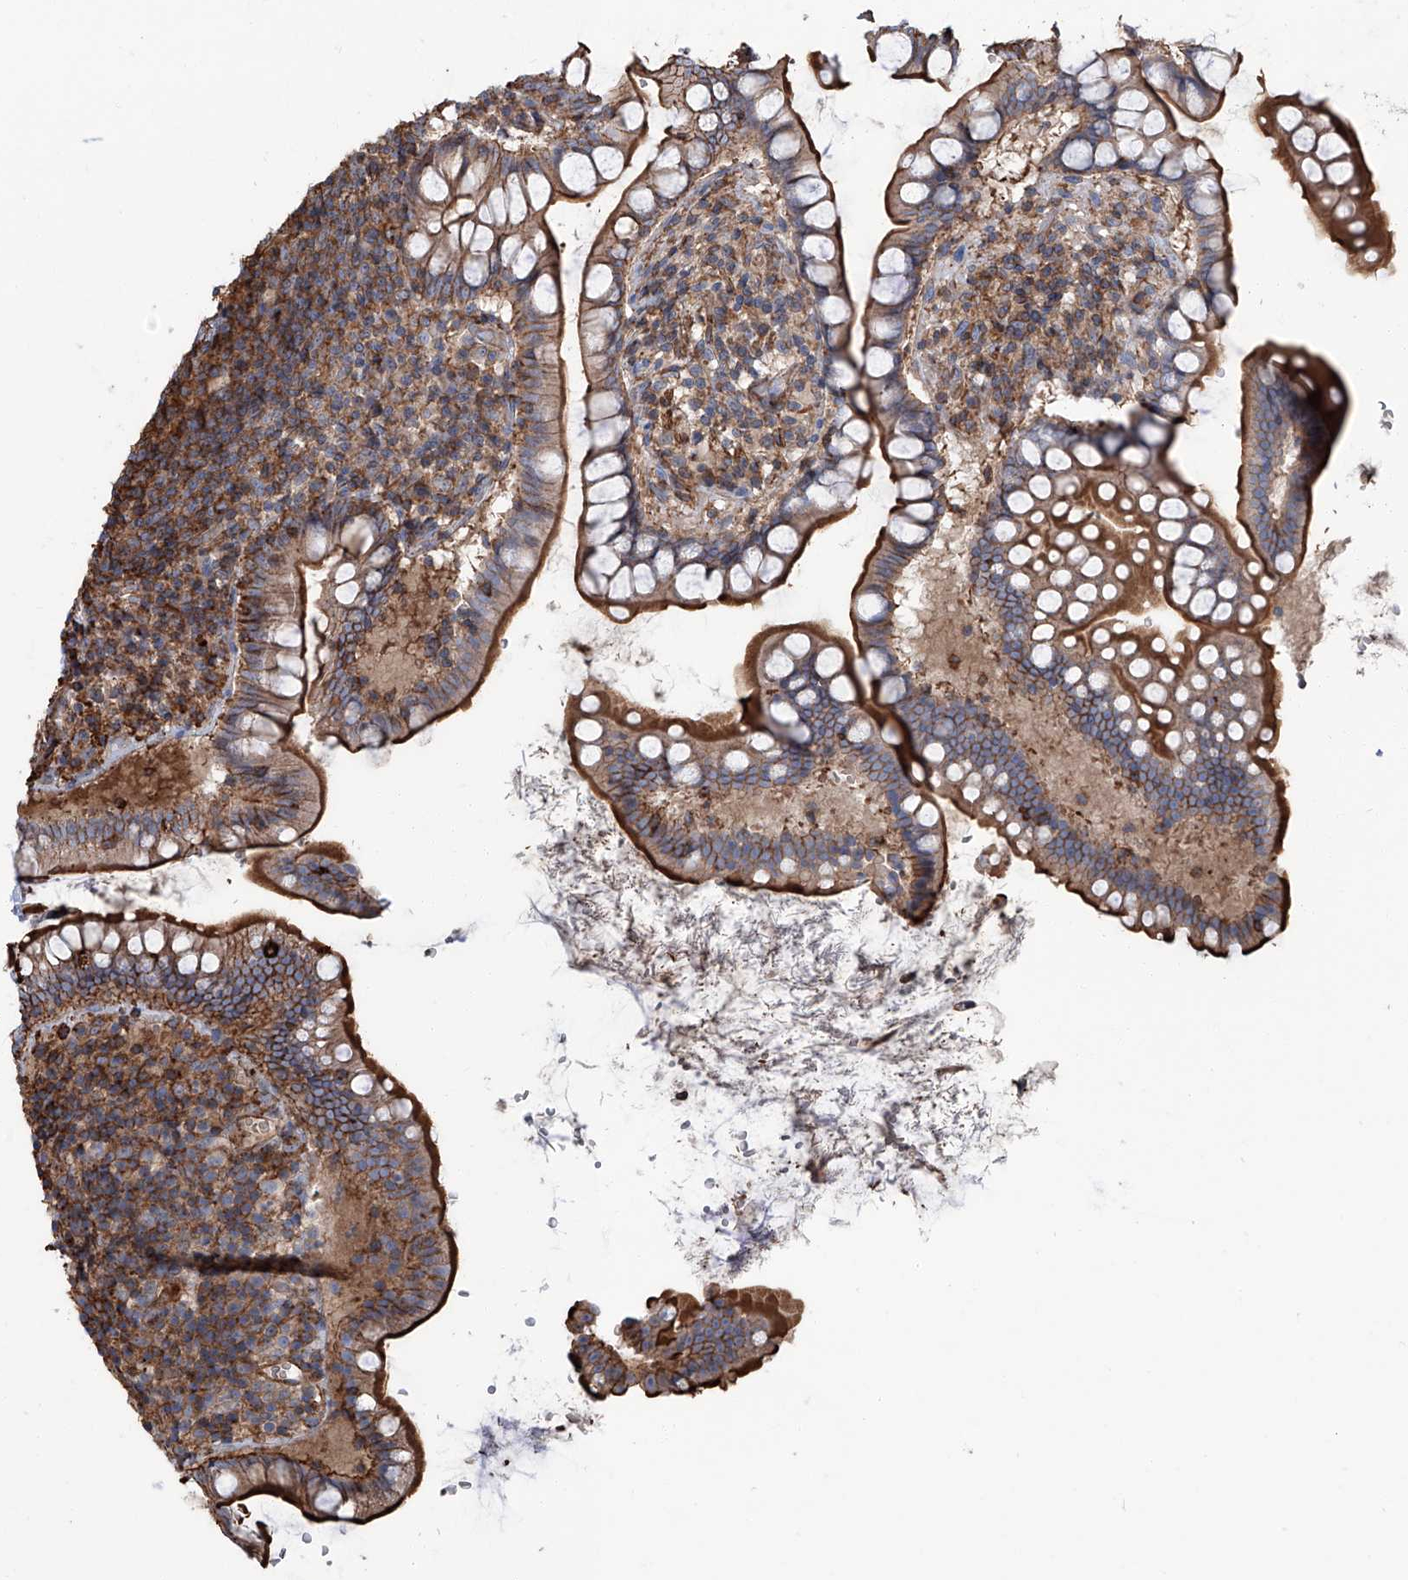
{"staining": {"intensity": "strong", "quantity": "25%-75%", "location": "cytoplasmic/membranous"}, "tissue": "small intestine", "cell_type": "Glandular cells", "image_type": "normal", "snomed": [{"axis": "morphology", "description": "Normal tissue, NOS"}, {"axis": "topography", "description": "Small intestine"}], "caption": "Small intestine stained with immunohistochemistry demonstrates strong cytoplasmic/membranous staining in about 25%-75% of glandular cells. (DAB (3,3'-diaminobenzidine) IHC with brightfield microscopy, high magnification).", "gene": "PIEZO2", "patient": {"sex": "female", "age": 84}}